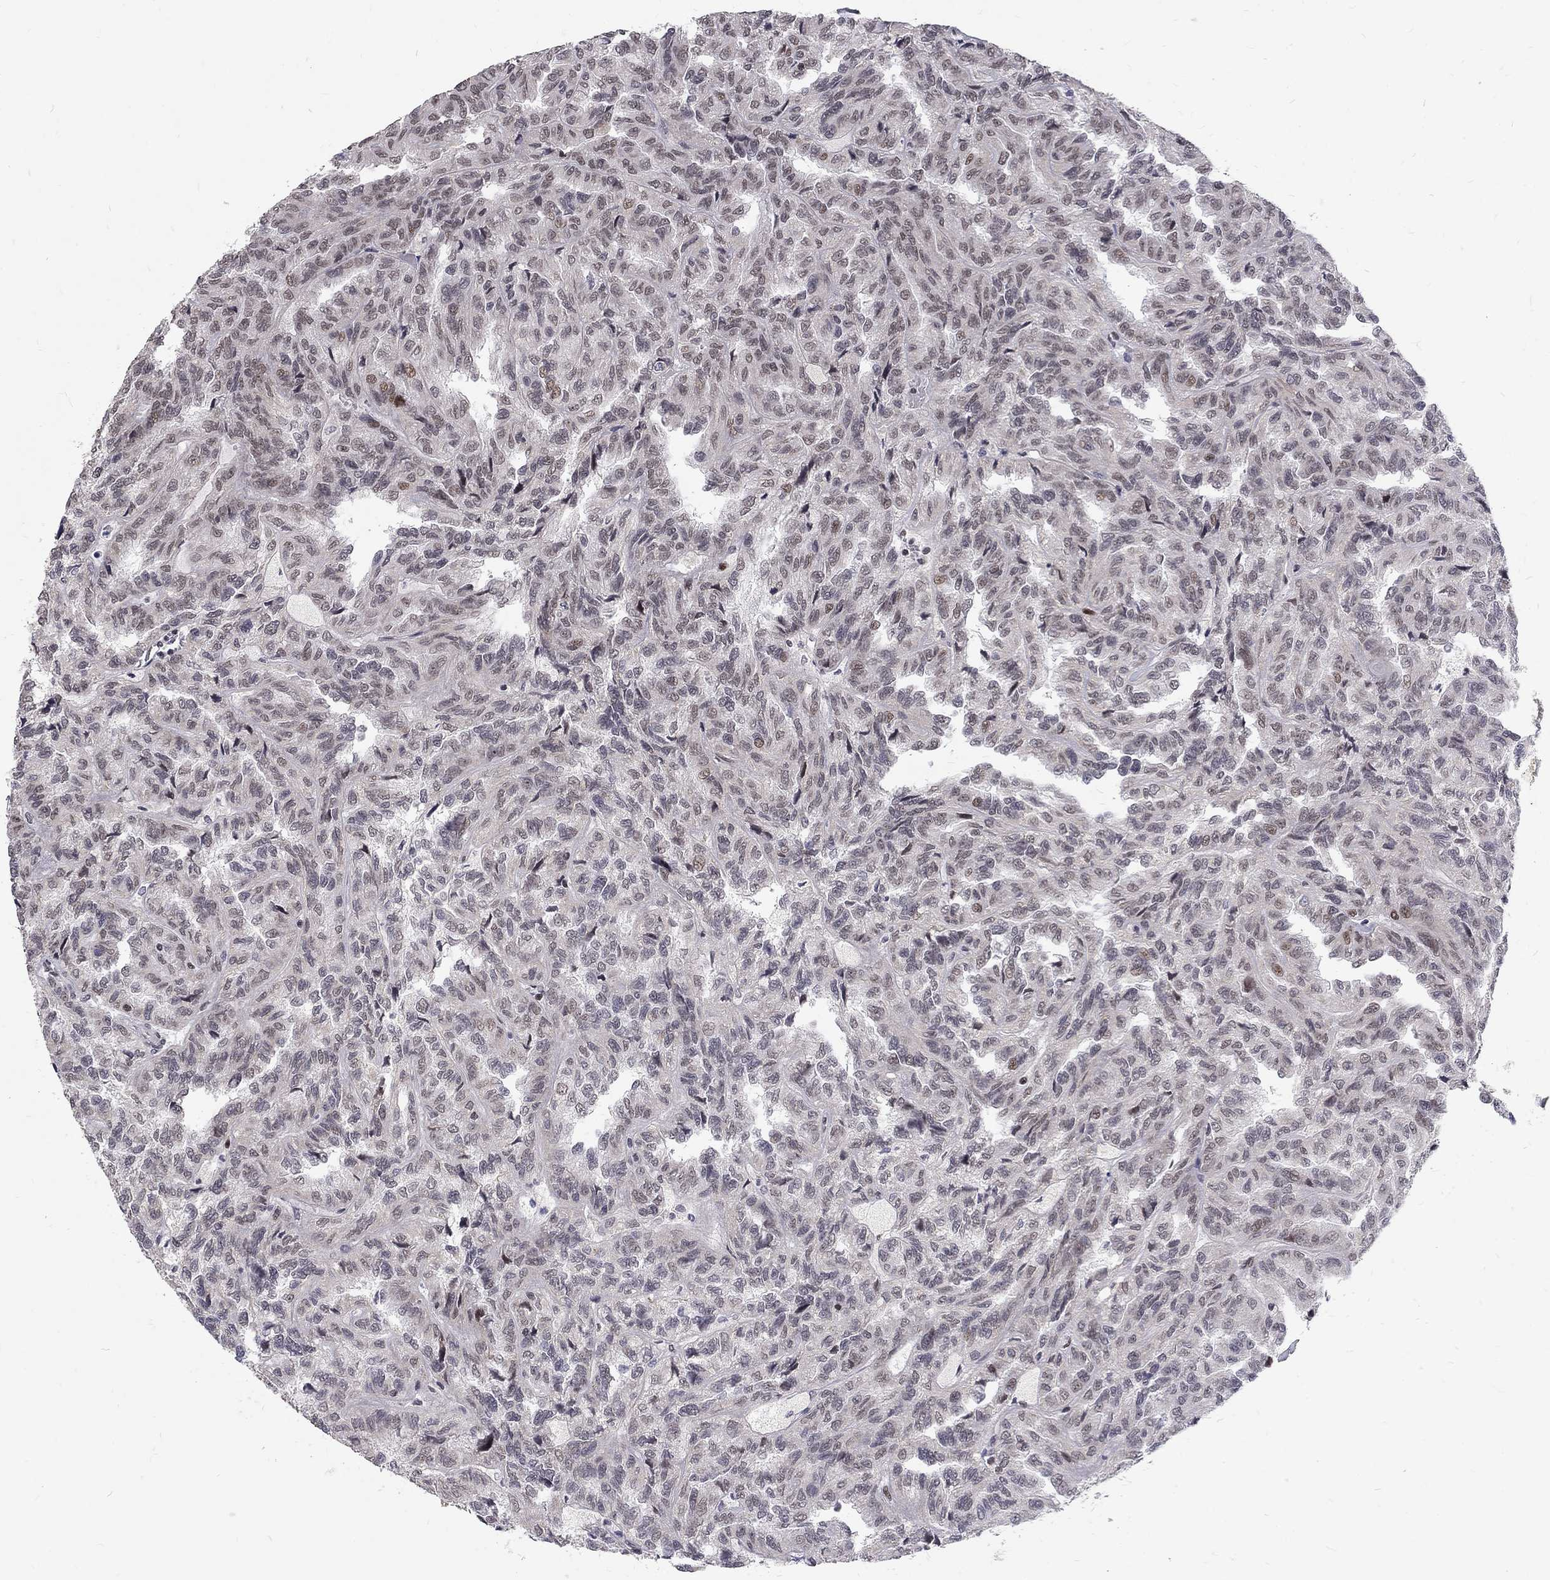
{"staining": {"intensity": "negative", "quantity": "none", "location": "none"}, "tissue": "renal cancer", "cell_type": "Tumor cells", "image_type": "cancer", "snomed": [{"axis": "morphology", "description": "Adenocarcinoma, NOS"}, {"axis": "topography", "description": "Kidney"}], "caption": "Renal adenocarcinoma was stained to show a protein in brown. There is no significant expression in tumor cells. (DAB (3,3'-diaminobenzidine) immunohistochemistry visualized using brightfield microscopy, high magnification).", "gene": "TCEAL1", "patient": {"sex": "male", "age": 79}}